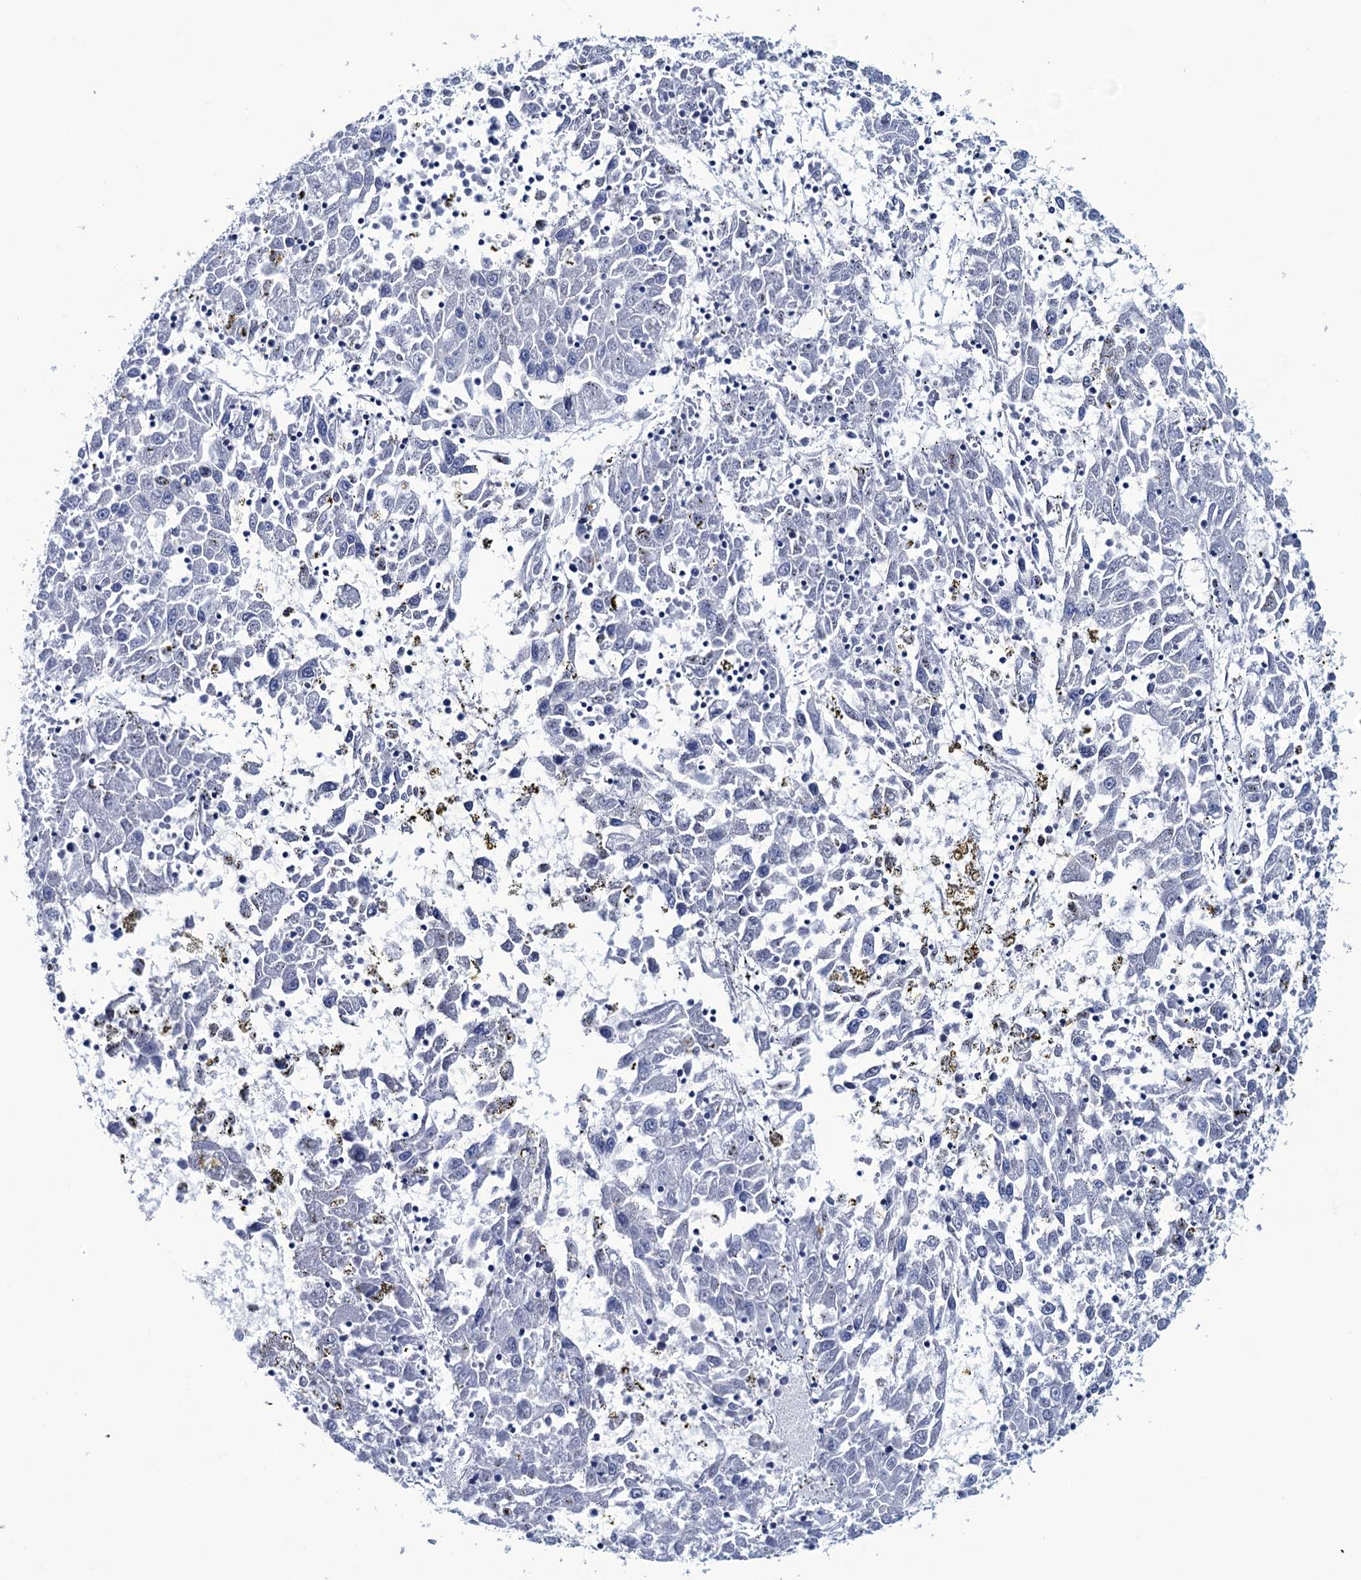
{"staining": {"intensity": "negative", "quantity": "none", "location": "none"}, "tissue": "liver cancer", "cell_type": "Tumor cells", "image_type": "cancer", "snomed": [{"axis": "morphology", "description": "Carcinoma, Hepatocellular, NOS"}, {"axis": "topography", "description": "Liver"}], "caption": "DAB immunohistochemical staining of human liver cancer (hepatocellular carcinoma) displays no significant positivity in tumor cells. (DAB (3,3'-diaminobenzidine) immunohistochemistry (IHC) visualized using brightfield microscopy, high magnification).", "gene": "RHCG", "patient": {"sex": "male", "age": 49}}